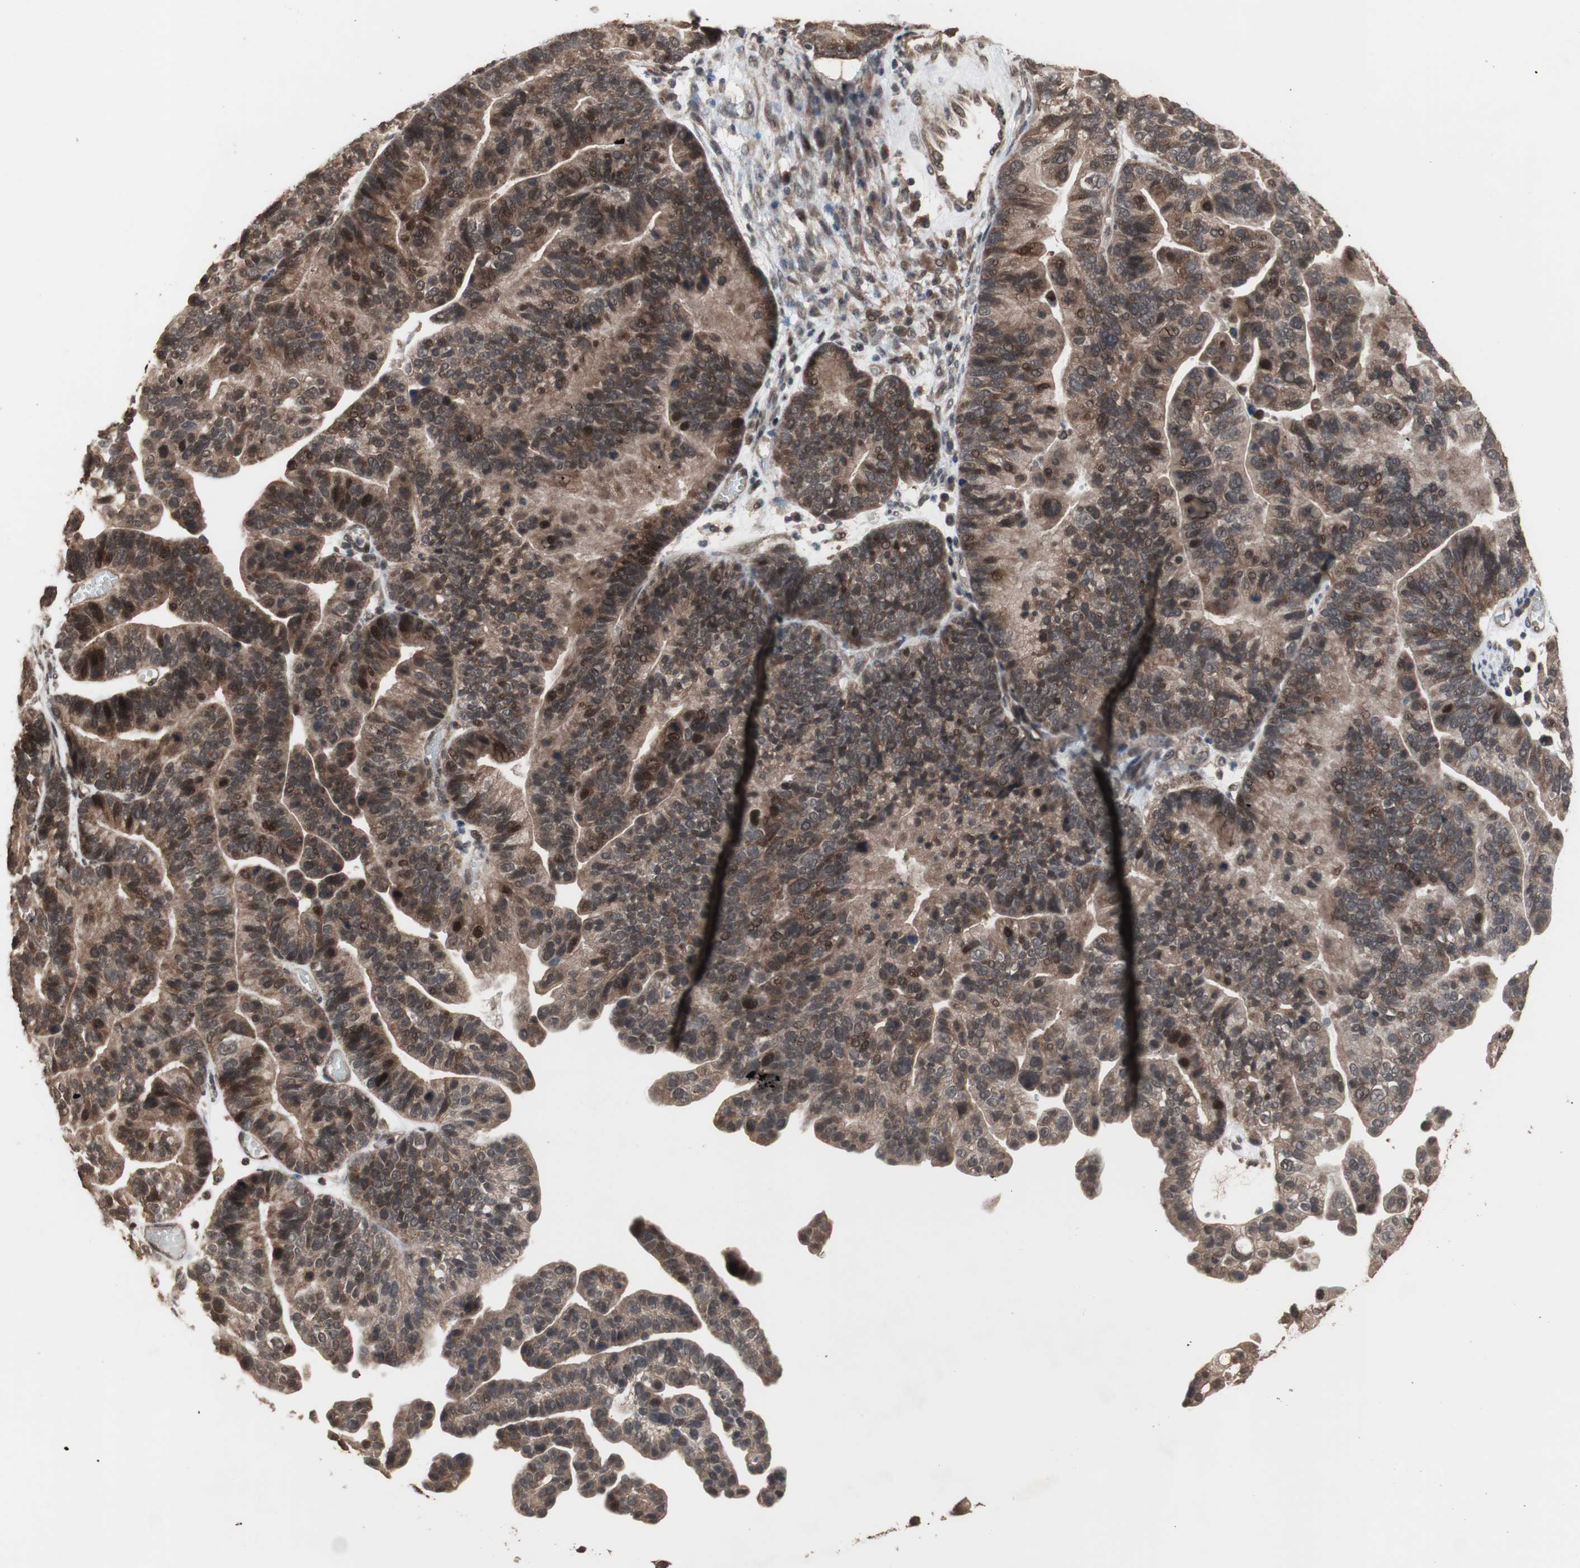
{"staining": {"intensity": "strong", "quantity": "<25%", "location": "cytoplasmic/membranous,nuclear"}, "tissue": "ovarian cancer", "cell_type": "Tumor cells", "image_type": "cancer", "snomed": [{"axis": "morphology", "description": "Cystadenocarcinoma, serous, NOS"}, {"axis": "topography", "description": "Ovary"}], "caption": "The photomicrograph reveals staining of ovarian cancer (serous cystadenocarcinoma), revealing strong cytoplasmic/membranous and nuclear protein expression (brown color) within tumor cells.", "gene": "KANSL1", "patient": {"sex": "female", "age": 56}}